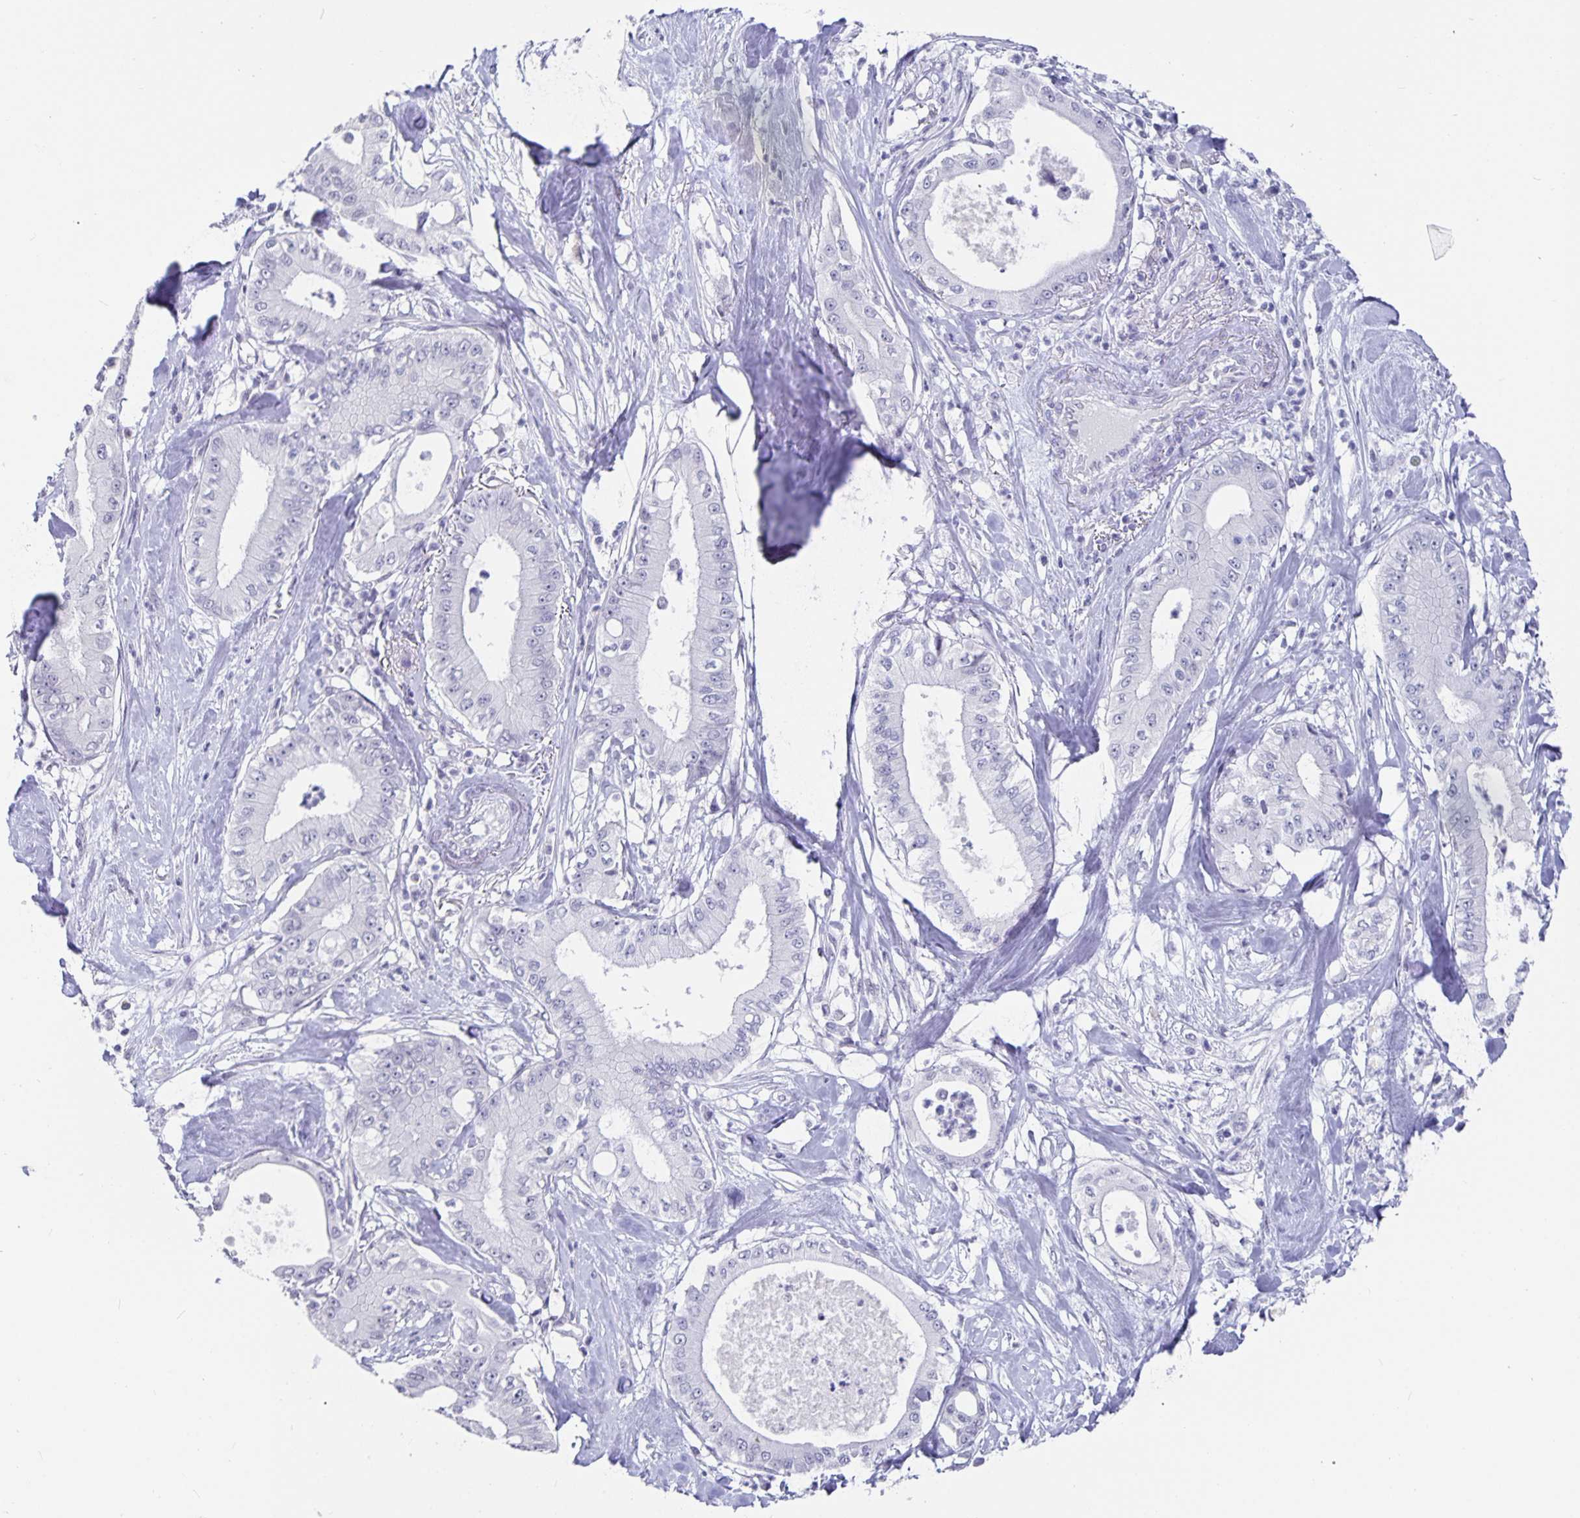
{"staining": {"intensity": "negative", "quantity": "none", "location": "none"}, "tissue": "pancreatic cancer", "cell_type": "Tumor cells", "image_type": "cancer", "snomed": [{"axis": "morphology", "description": "Adenocarcinoma, NOS"}, {"axis": "topography", "description": "Pancreas"}], "caption": "DAB immunohistochemical staining of pancreatic adenocarcinoma demonstrates no significant positivity in tumor cells.", "gene": "OLIG2", "patient": {"sex": "male", "age": 71}}